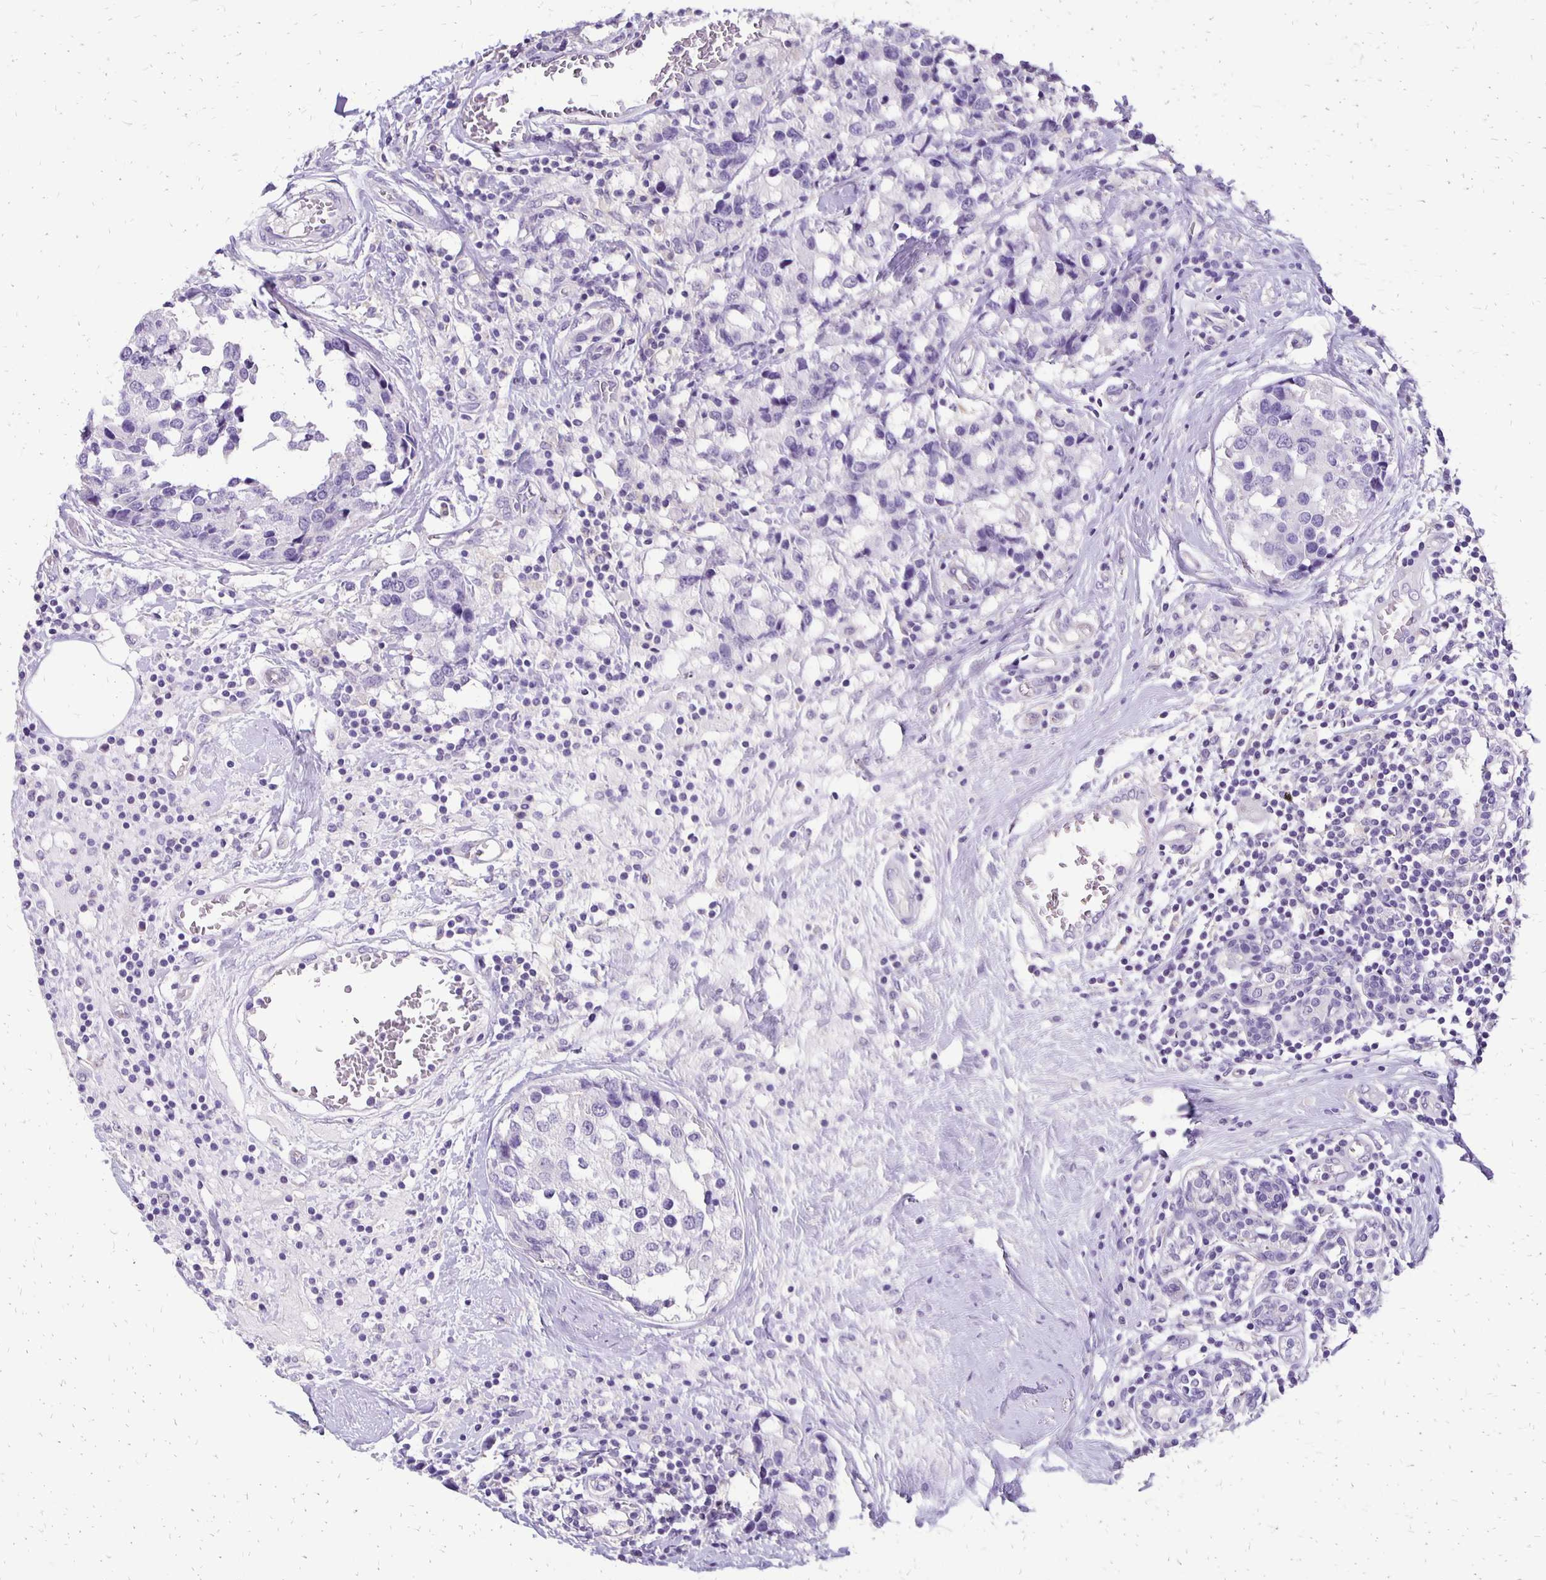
{"staining": {"intensity": "negative", "quantity": "none", "location": "none"}, "tissue": "breast cancer", "cell_type": "Tumor cells", "image_type": "cancer", "snomed": [{"axis": "morphology", "description": "Lobular carcinoma"}, {"axis": "topography", "description": "Breast"}], "caption": "DAB (3,3'-diaminobenzidine) immunohistochemical staining of human breast lobular carcinoma demonstrates no significant expression in tumor cells.", "gene": "ANKRD45", "patient": {"sex": "female", "age": 59}}